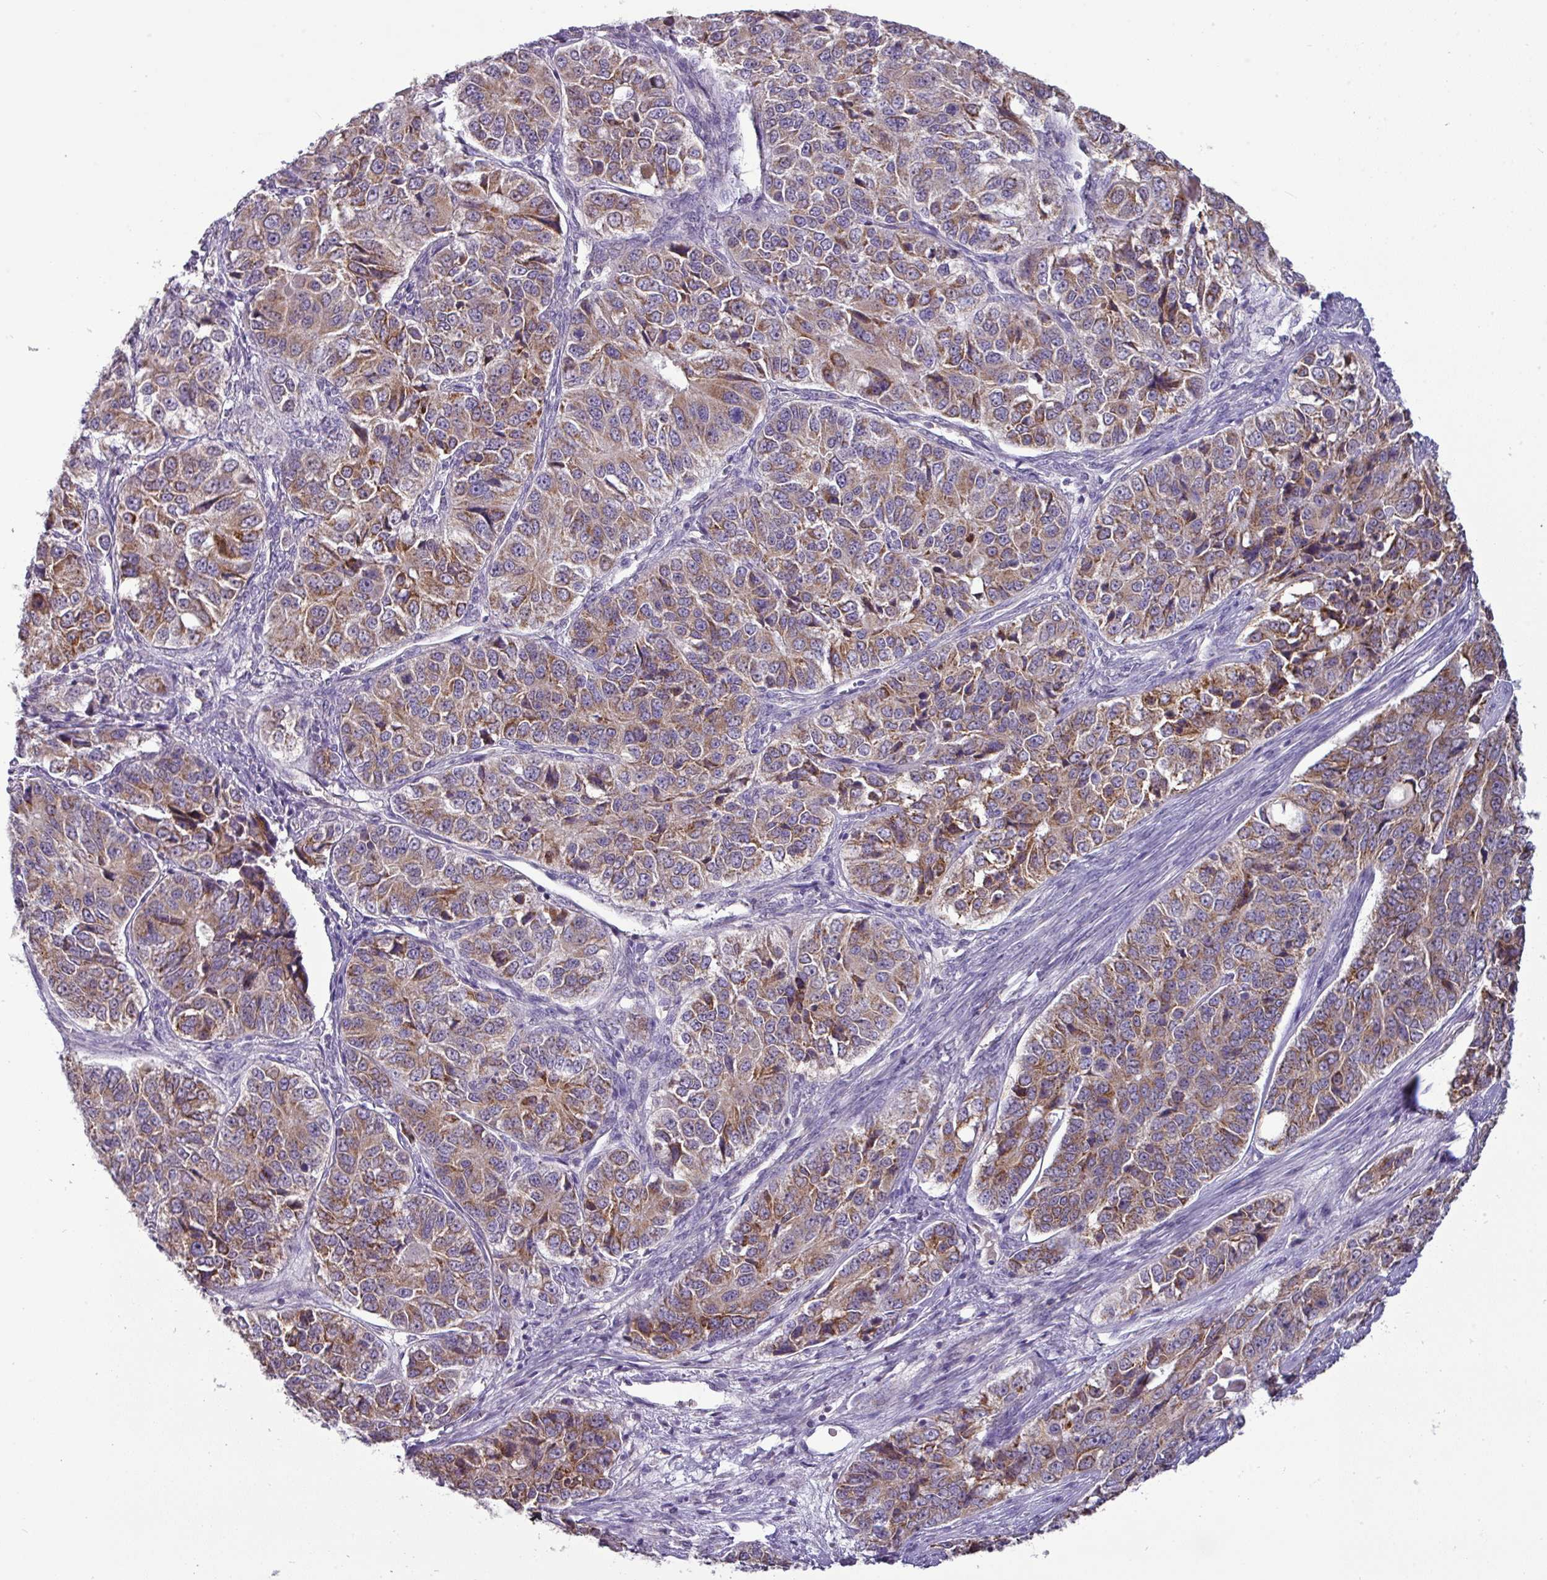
{"staining": {"intensity": "moderate", "quantity": ">75%", "location": "cytoplasmic/membranous"}, "tissue": "ovarian cancer", "cell_type": "Tumor cells", "image_type": "cancer", "snomed": [{"axis": "morphology", "description": "Carcinoma, endometroid"}, {"axis": "topography", "description": "Ovary"}], "caption": "Human ovarian cancer (endometroid carcinoma) stained for a protein (brown) reveals moderate cytoplasmic/membranous positive positivity in about >75% of tumor cells.", "gene": "TRAPPC1", "patient": {"sex": "female", "age": 51}}